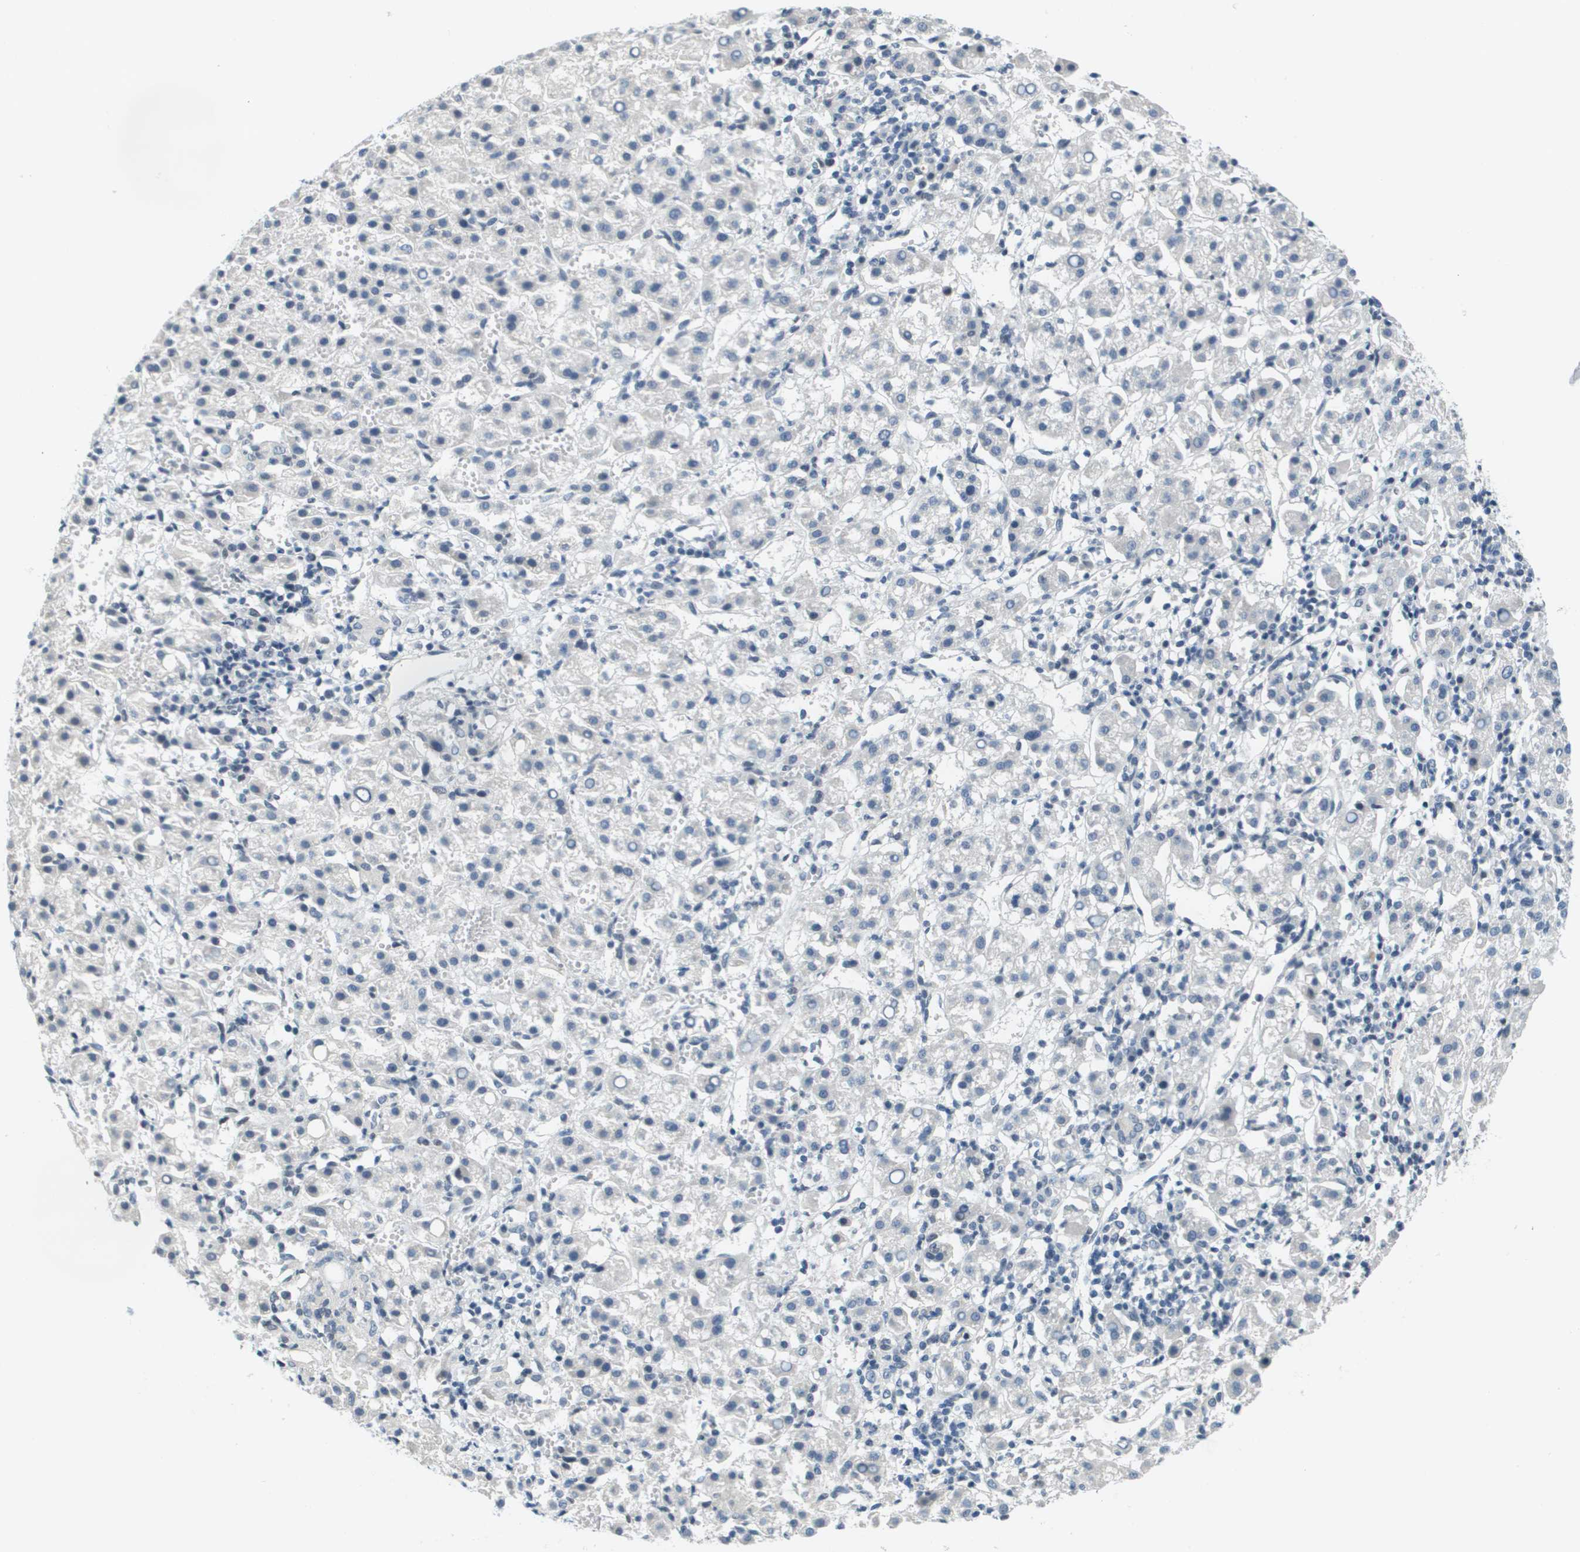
{"staining": {"intensity": "negative", "quantity": "none", "location": "none"}, "tissue": "liver cancer", "cell_type": "Tumor cells", "image_type": "cancer", "snomed": [{"axis": "morphology", "description": "Carcinoma, Hepatocellular, NOS"}, {"axis": "topography", "description": "Liver"}], "caption": "This micrograph is of liver hepatocellular carcinoma stained with immunohistochemistry to label a protein in brown with the nuclei are counter-stained blue. There is no staining in tumor cells.", "gene": "CBX5", "patient": {"sex": "female", "age": 58}}